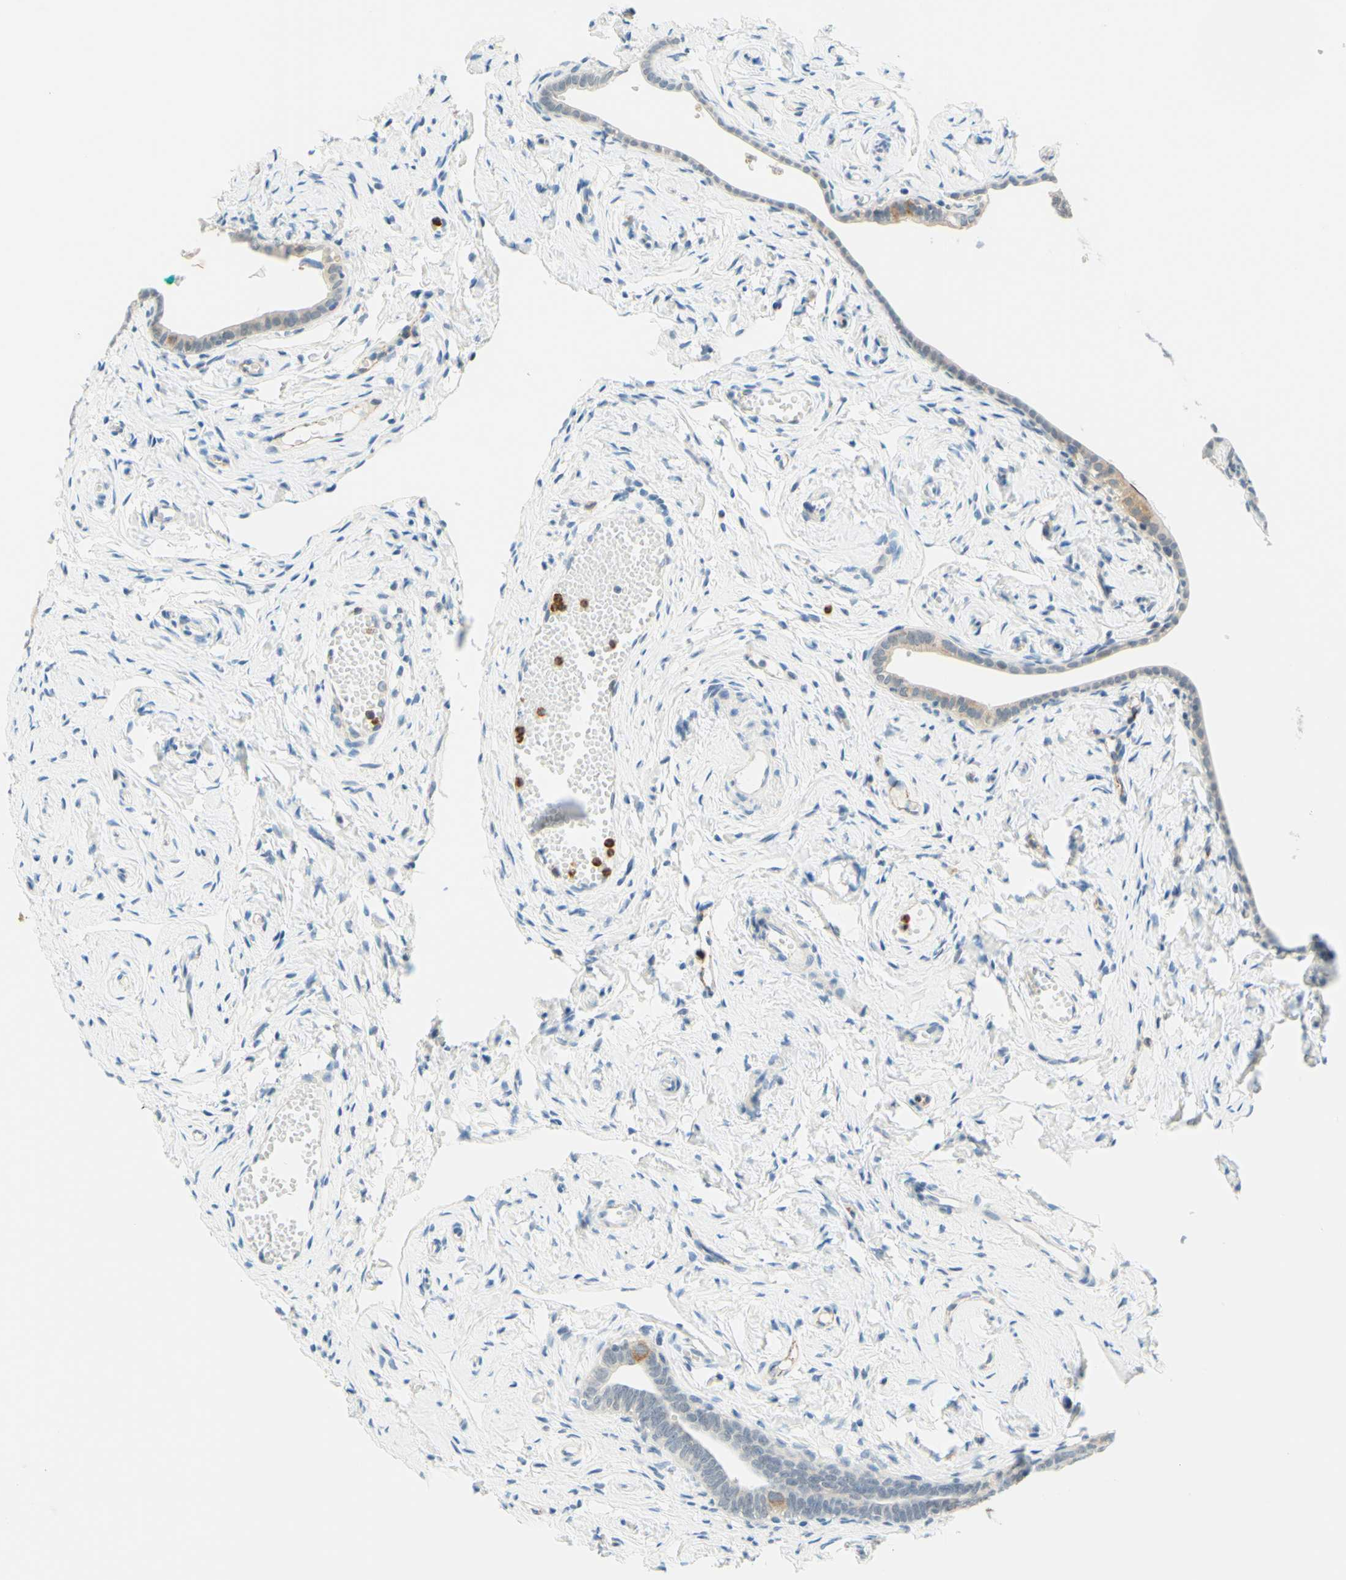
{"staining": {"intensity": "weak", "quantity": "<25%", "location": "cytoplasmic/membranous"}, "tissue": "fallopian tube", "cell_type": "Glandular cells", "image_type": "normal", "snomed": [{"axis": "morphology", "description": "Normal tissue, NOS"}, {"axis": "topography", "description": "Fallopian tube"}], "caption": "The photomicrograph displays no staining of glandular cells in unremarkable fallopian tube.", "gene": "TREM2", "patient": {"sex": "female", "age": 71}}